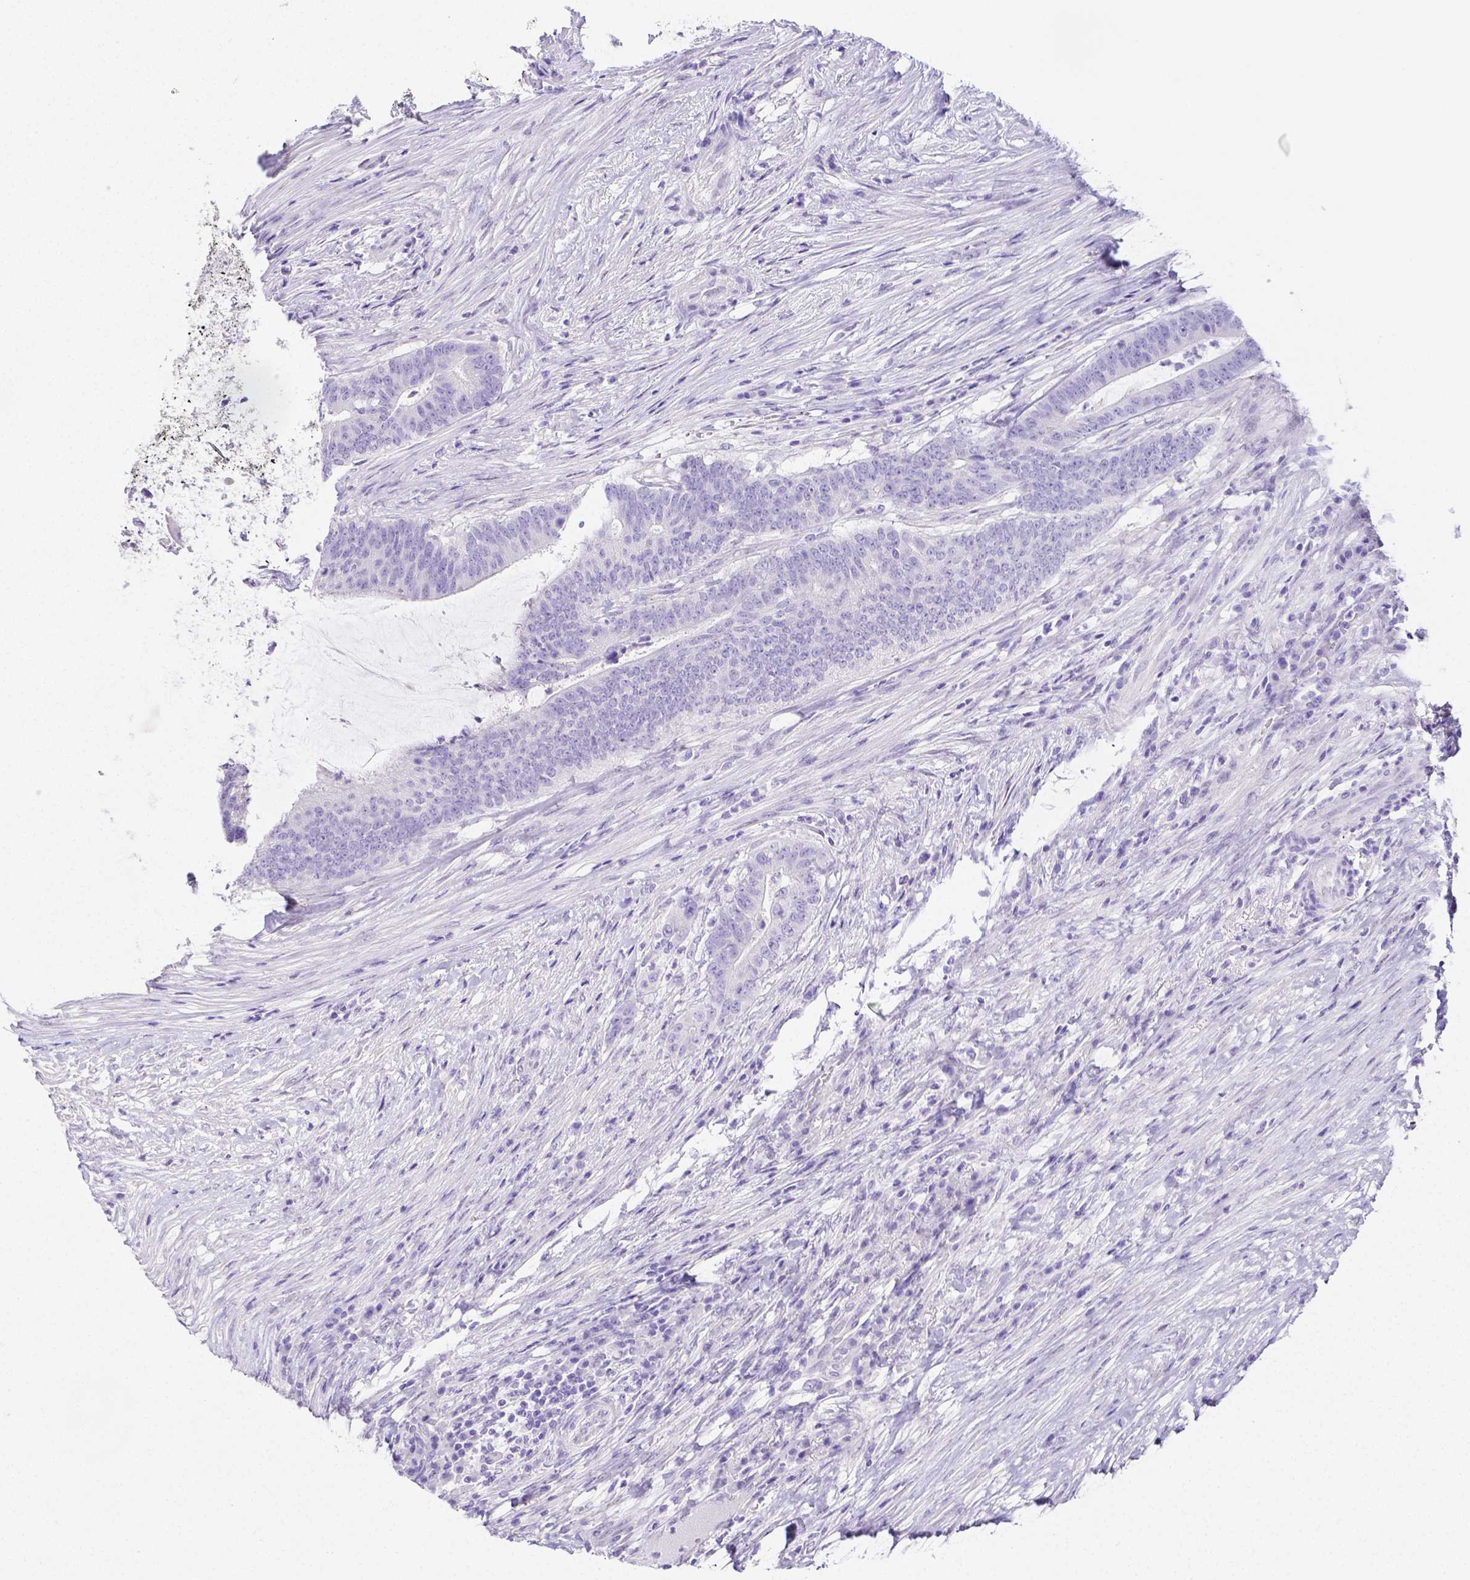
{"staining": {"intensity": "negative", "quantity": "none", "location": "none"}, "tissue": "colorectal cancer", "cell_type": "Tumor cells", "image_type": "cancer", "snomed": [{"axis": "morphology", "description": "Adenocarcinoma, NOS"}, {"axis": "topography", "description": "Colon"}], "caption": "Immunohistochemical staining of human adenocarcinoma (colorectal) shows no significant expression in tumor cells. (DAB (3,3'-diaminobenzidine) immunohistochemistry, high magnification).", "gene": "ARHGAP36", "patient": {"sex": "female", "age": 43}}